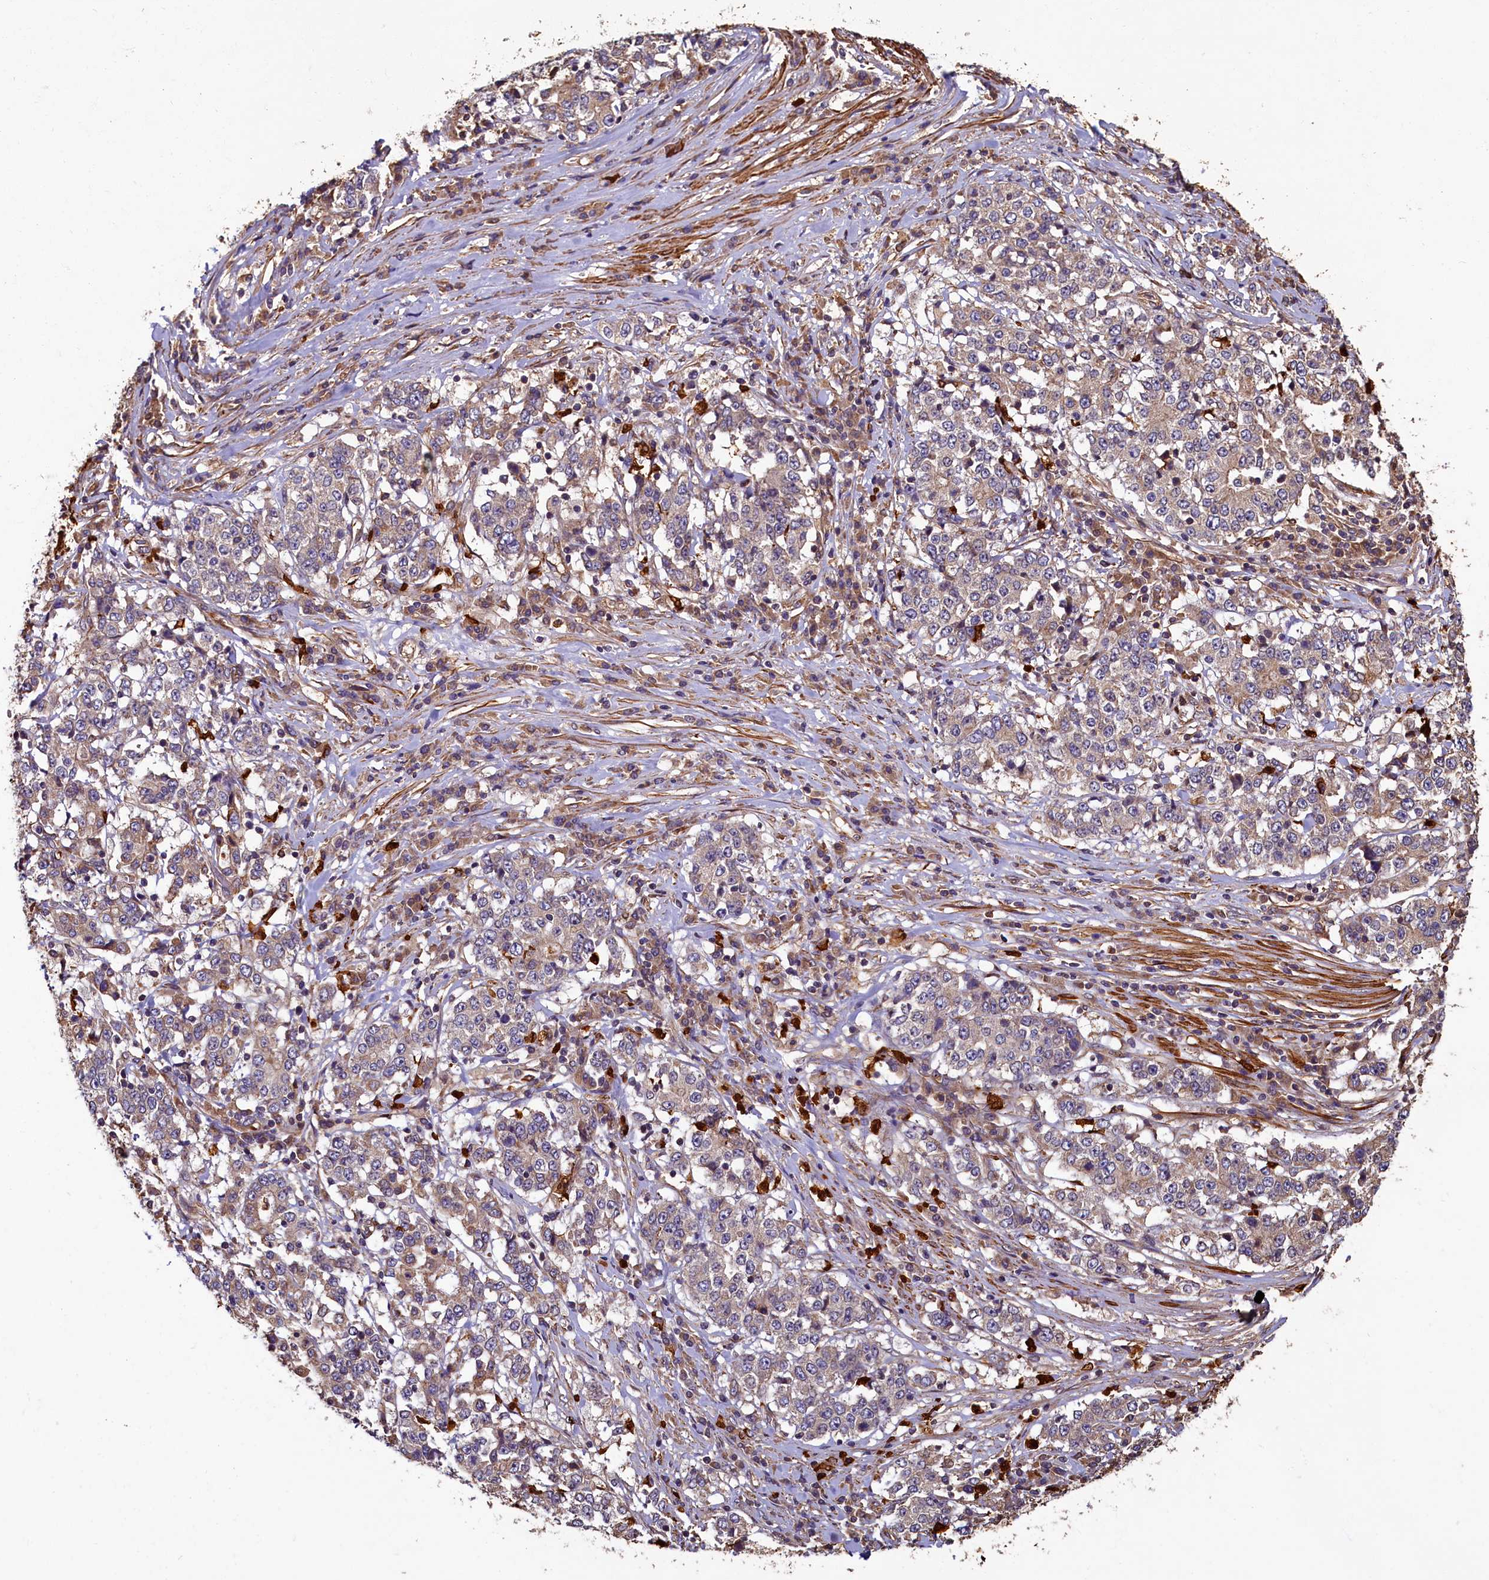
{"staining": {"intensity": "weak", "quantity": ">75%", "location": "cytoplasmic/membranous"}, "tissue": "stomach cancer", "cell_type": "Tumor cells", "image_type": "cancer", "snomed": [{"axis": "morphology", "description": "Adenocarcinoma, NOS"}, {"axis": "topography", "description": "Stomach"}], "caption": "Stomach cancer stained with DAB (3,3'-diaminobenzidine) immunohistochemistry (IHC) shows low levels of weak cytoplasmic/membranous staining in about >75% of tumor cells.", "gene": "CCDC102B", "patient": {"sex": "male", "age": 59}}